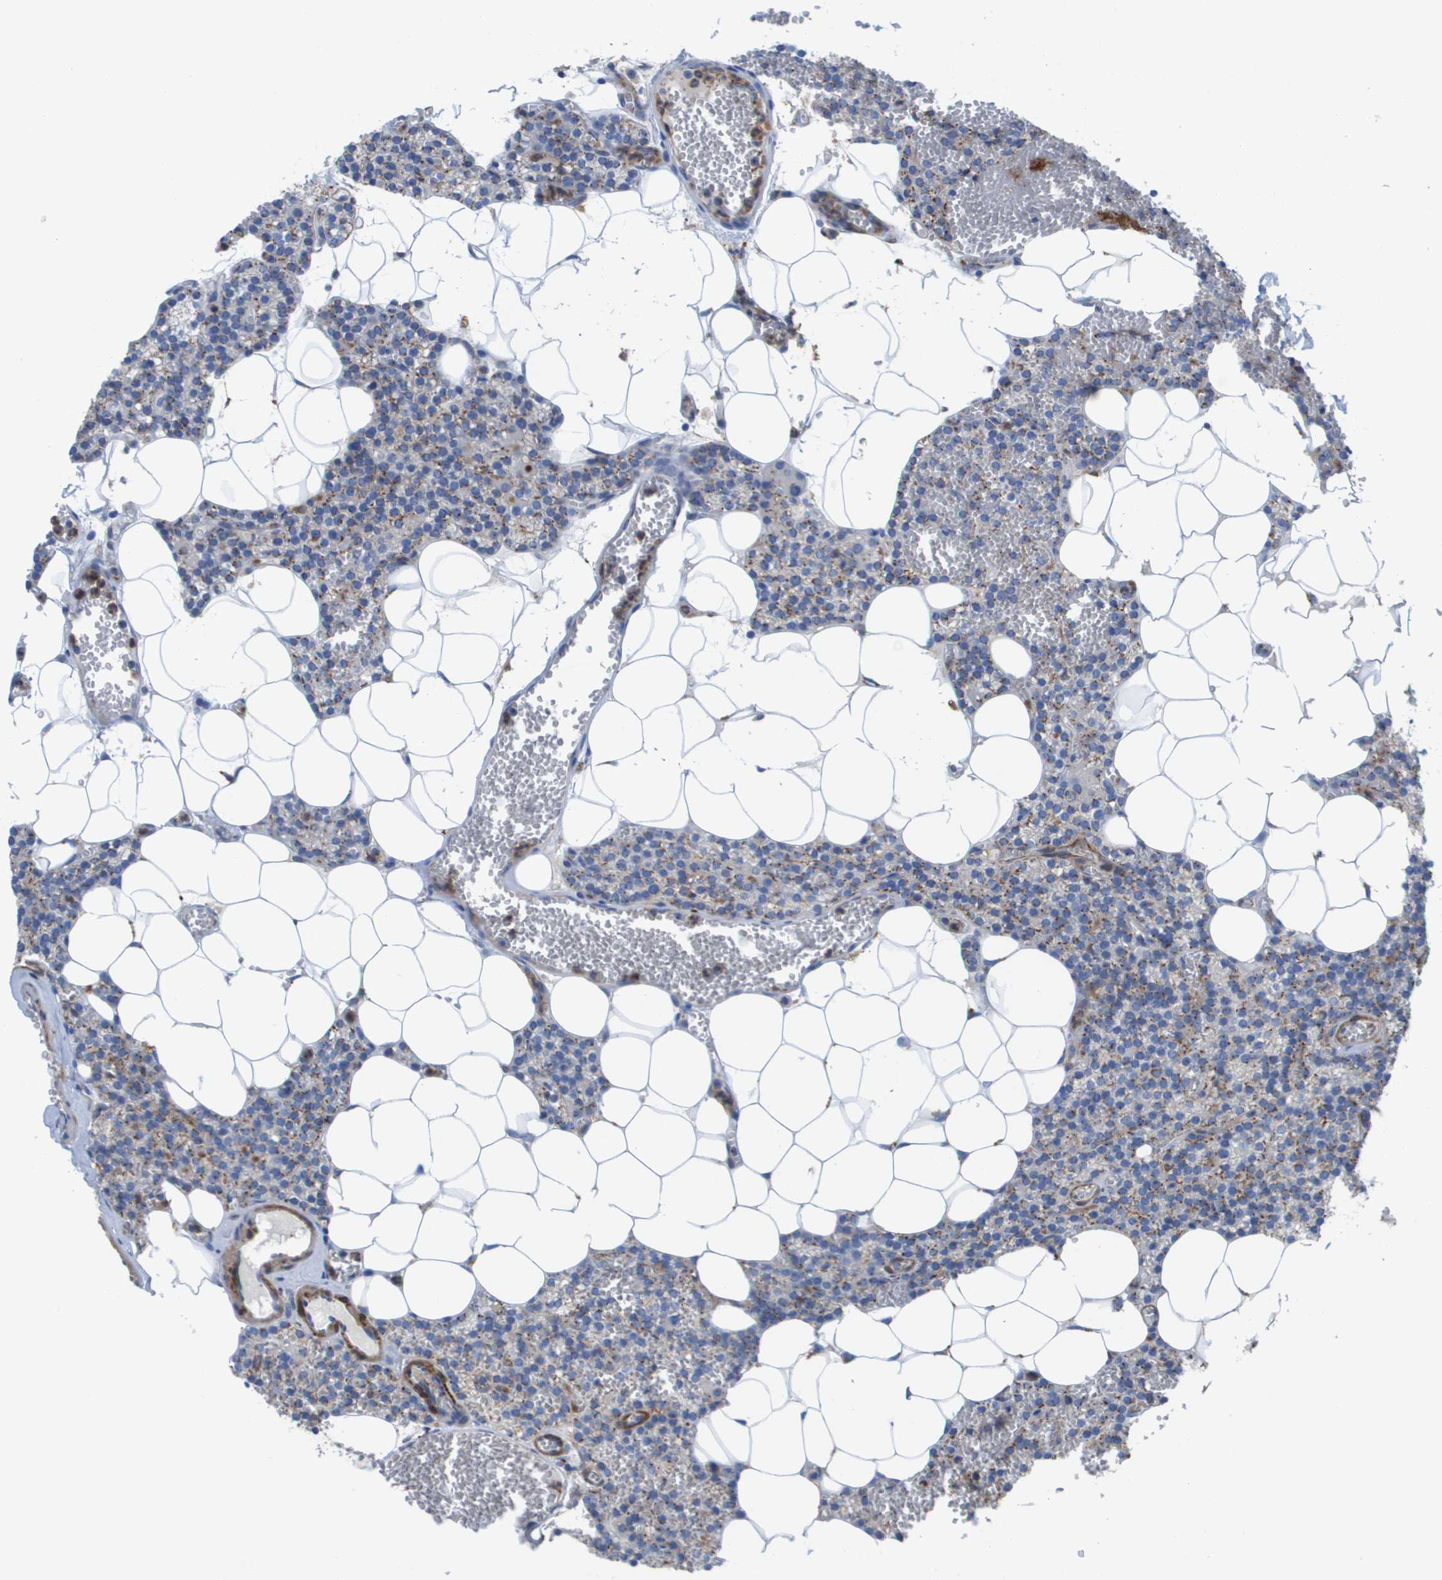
{"staining": {"intensity": "weak", "quantity": "<25%", "location": "cytoplasmic/membranous"}, "tissue": "parathyroid gland", "cell_type": "Glandular cells", "image_type": "normal", "snomed": [{"axis": "morphology", "description": "Normal tissue, NOS"}, {"axis": "morphology", "description": "Adenoma, NOS"}, {"axis": "topography", "description": "Parathyroid gland"}], "caption": "Immunohistochemistry of benign human parathyroid gland exhibits no expression in glandular cells. Brightfield microscopy of immunohistochemistry stained with DAB (brown) and hematoxylin (blue), captured at high magnification.", "gene": "SLC37A2", "patient": {"sex": "female", "age": 58}}